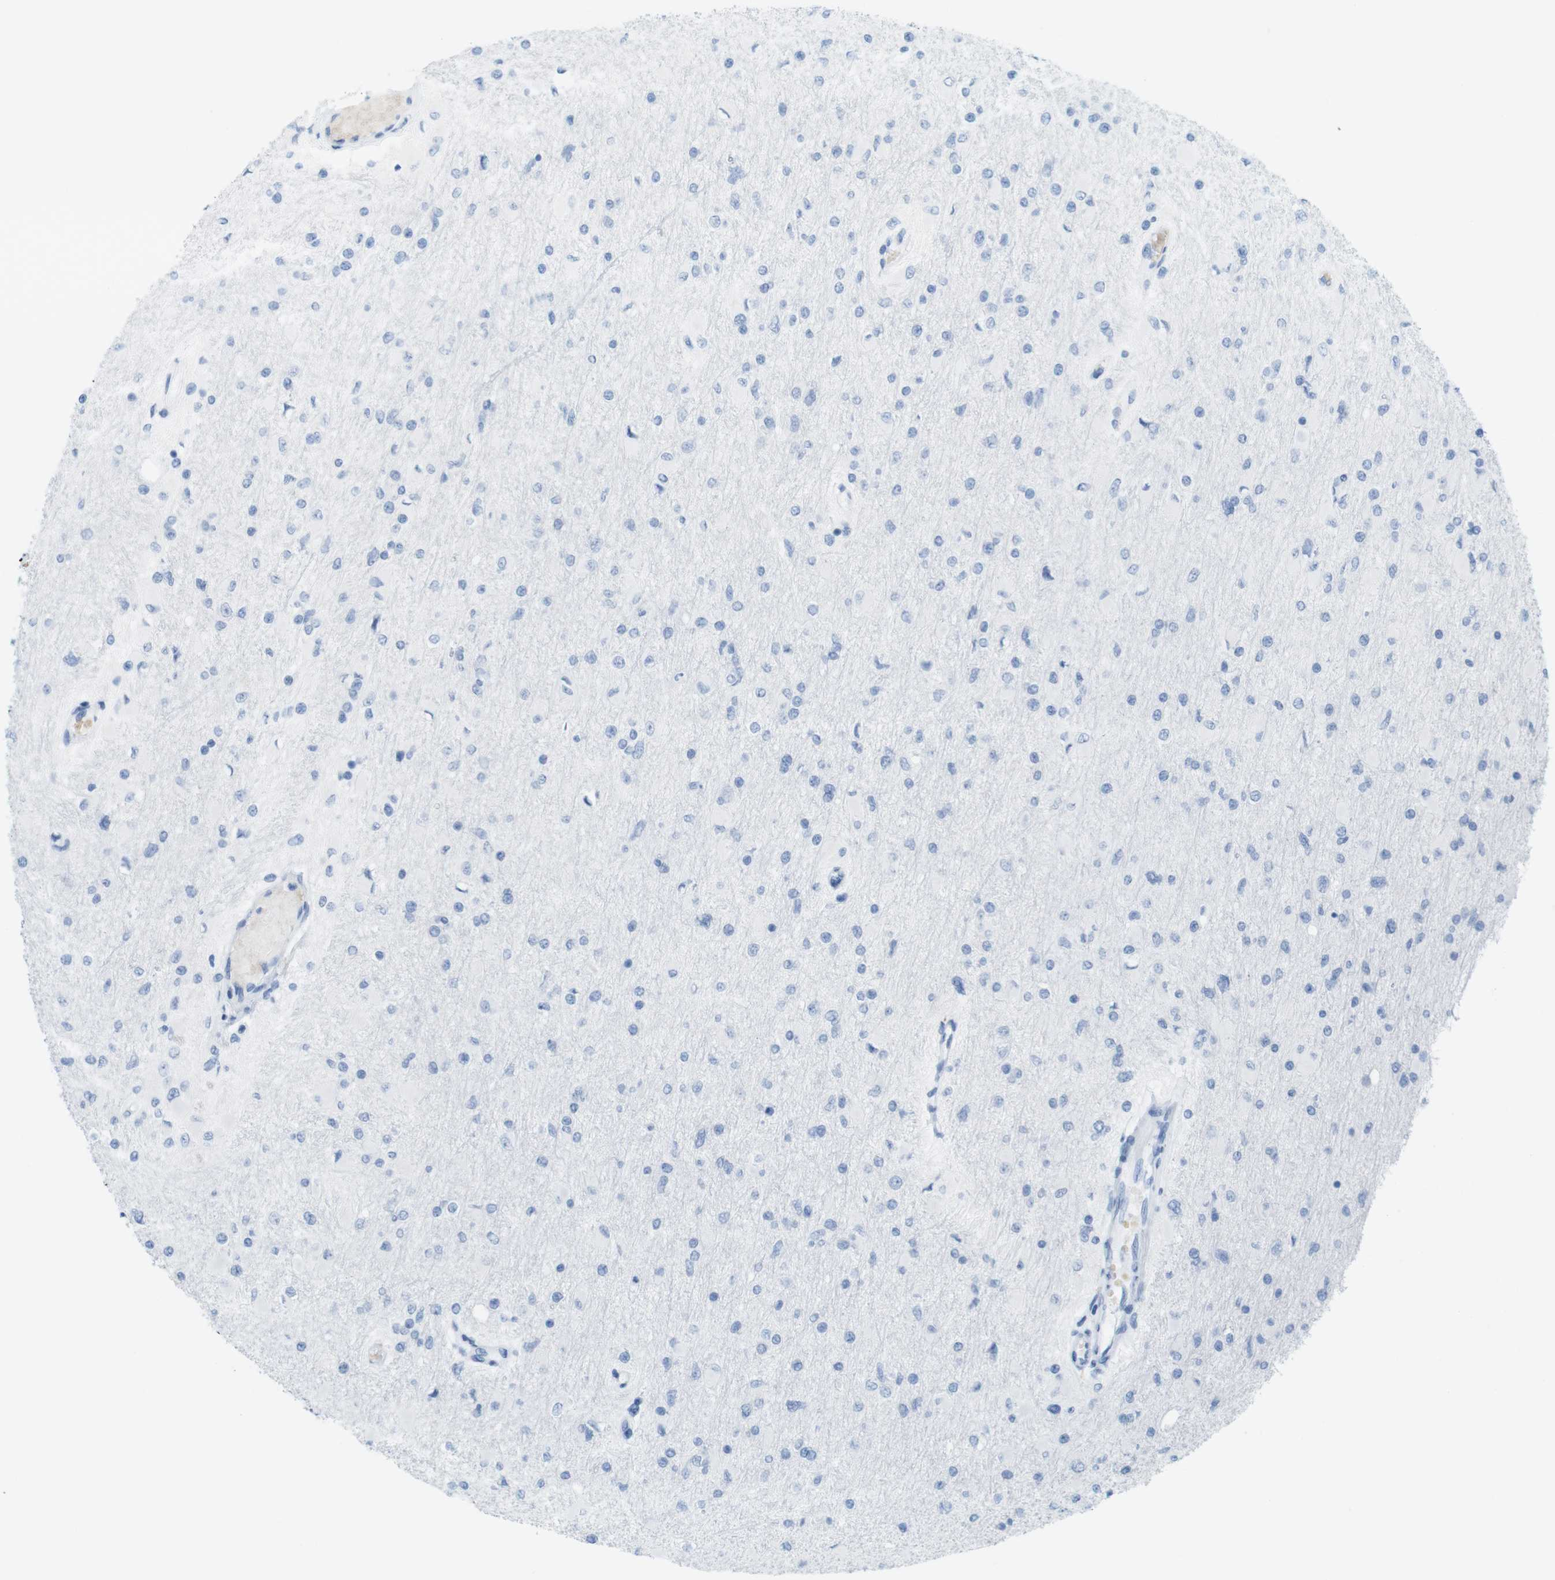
{"staining": {"intensity": "negative", "quantity": "none", "location": "none"}, "tissue": "glioma", "cell_type": "Tumor cells", "image_type": "cancer", "snomed": [{"axis": "morphology", "description": "Glioma, malignant, High grade"}, {"axis": "topography", "description": "Cerebral cortex"}], "caption": "DAB (3,3'-diaminobenzidine) immunohistochemical staining of high-grade glioma (malignant) exhibits no significant expression in tumor cells.", "gene": "TNNT2", "patient": {"sex": "female", "age": 36}}